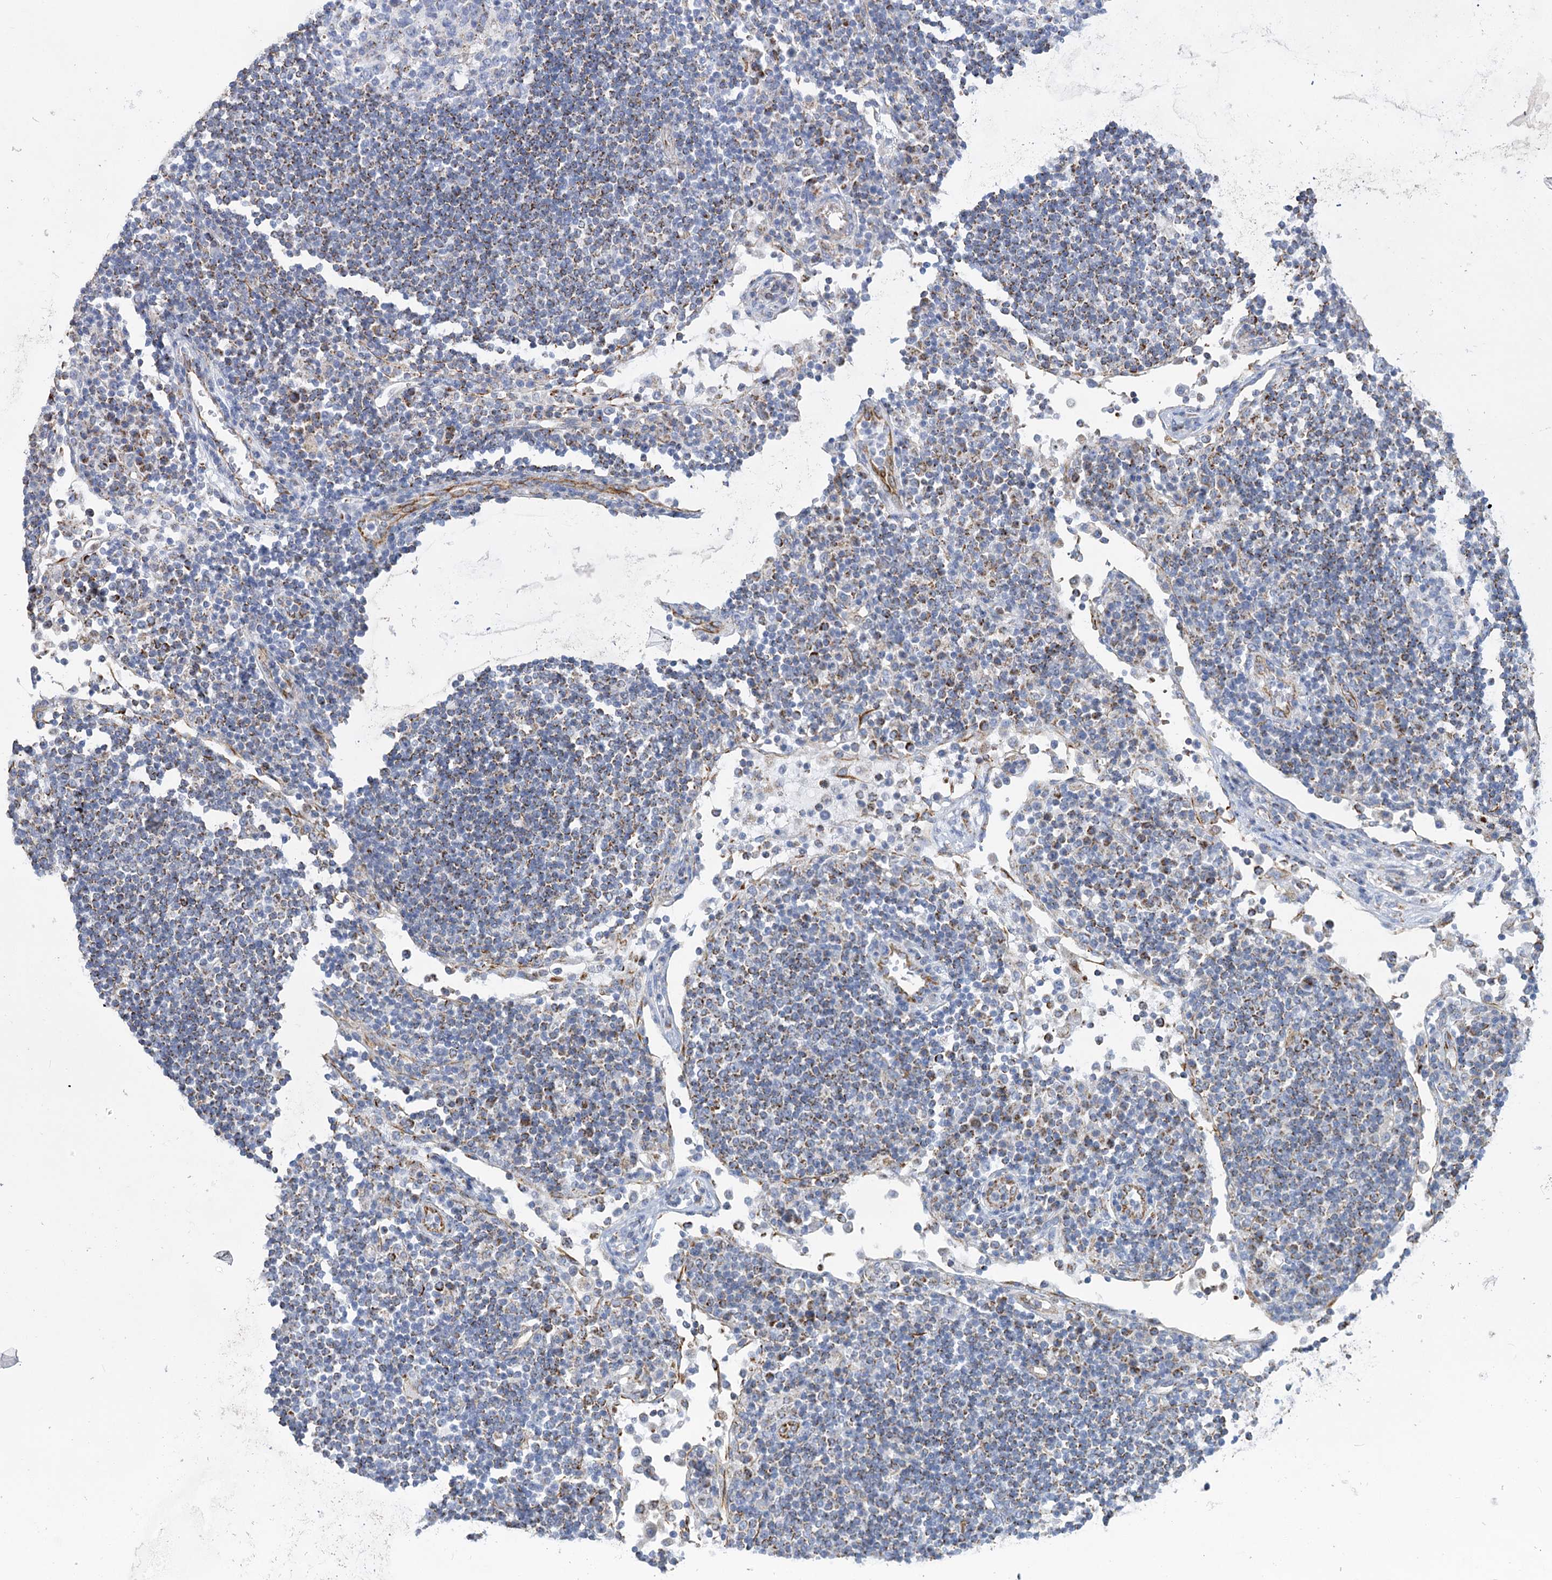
{"staining": {"intensity": "strong", "quantity": "<25%", "location": "cytoplasmic/membranous"}, "tissue": "lymph node", "cell_type": "Germinal center cells", "image_type": "normal", "snomed": [{"axis": "morphology", "description": "Normal tissue, NOS"}, {"axis": "topography", "description": "Lymph node"}], "caption": "Immunohistochemistry (IHC) image of normal lymph node stained for a protein (brown), which exhibits medium levels of strong cytoplasmic/membranous expression in approximately <25% of germinal center cells.", "gene": "DHTKD1", "patient": {"sex": "female", "age": 53}}